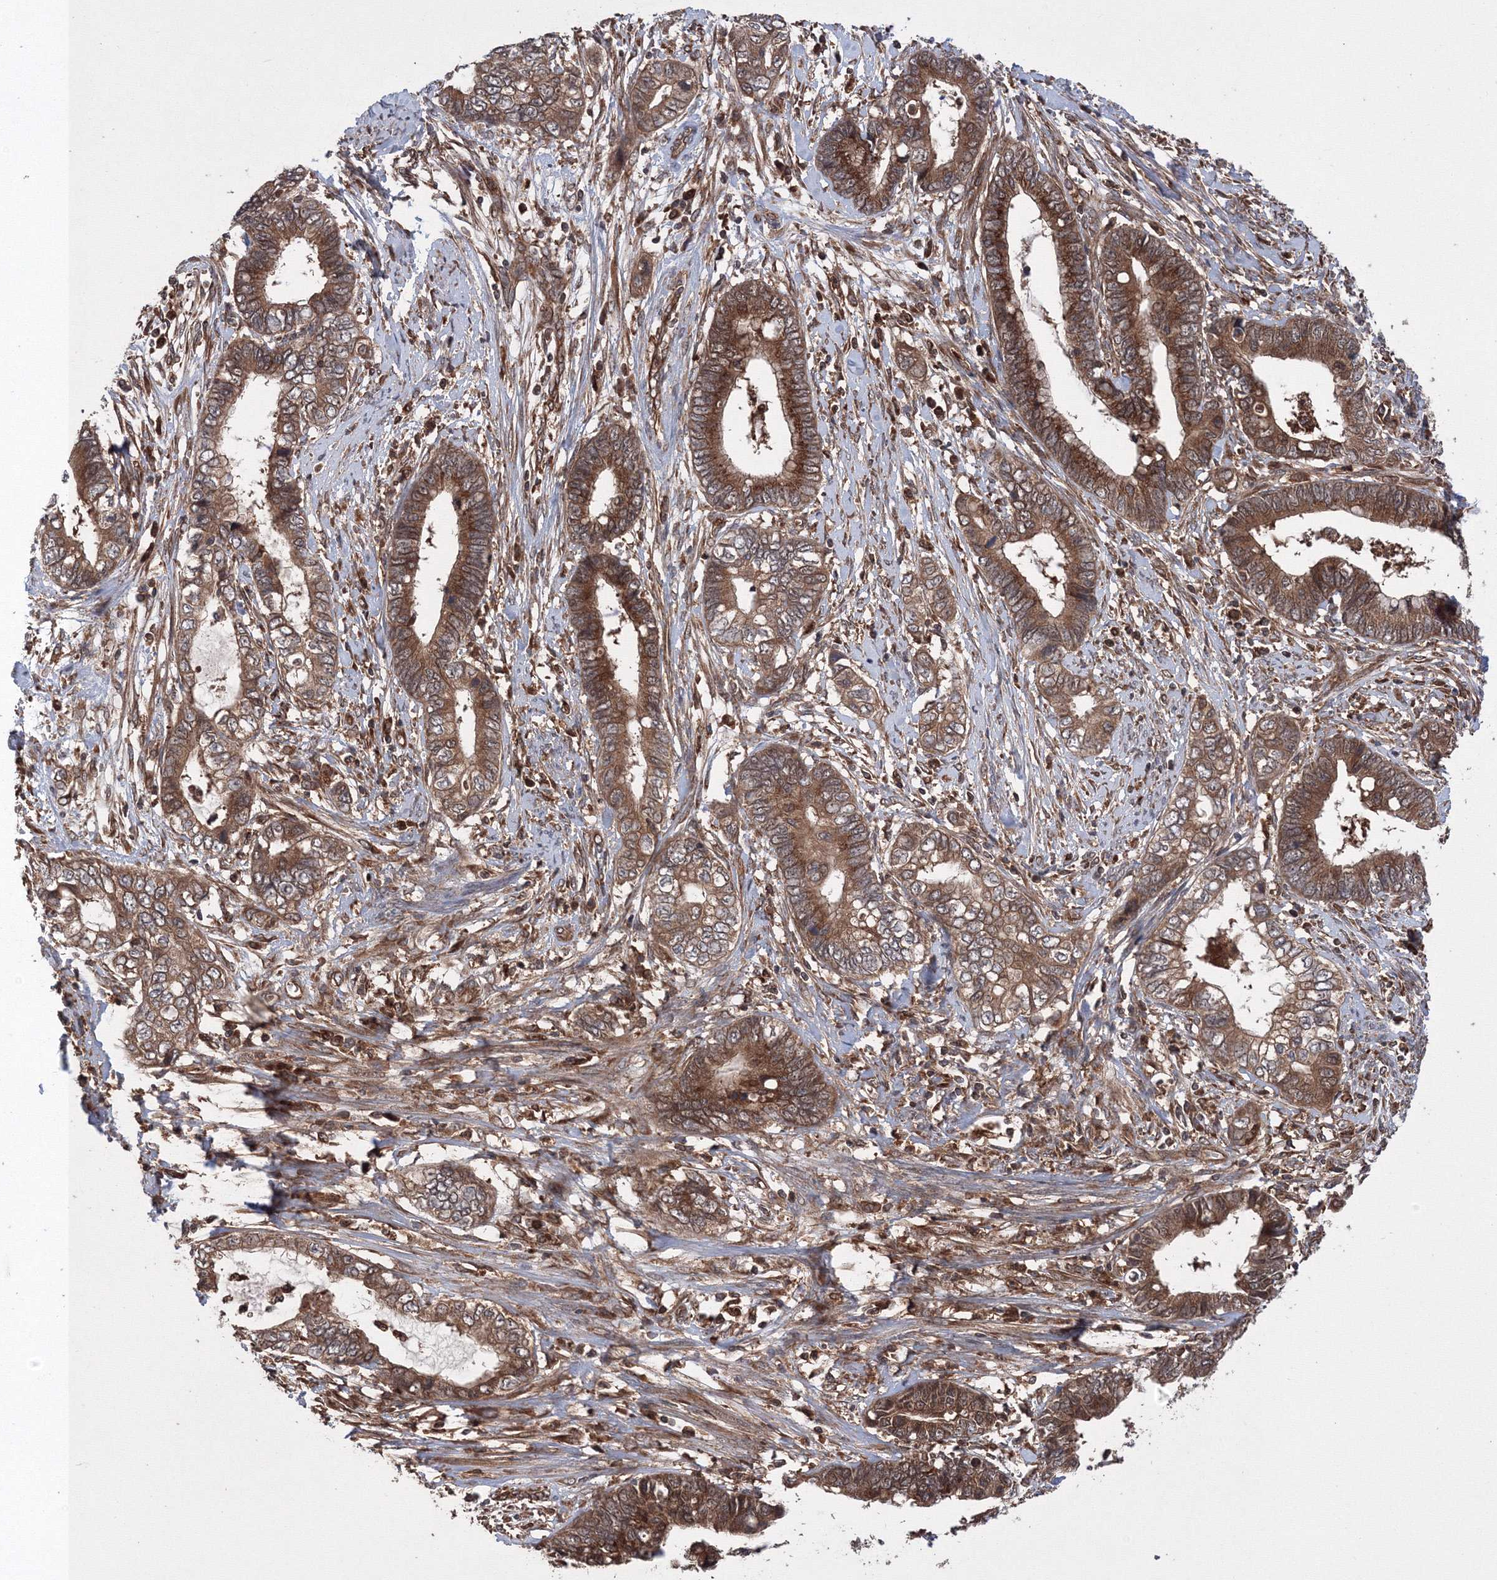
{"staining": {"intensity": "moderate", "quantity": ">75%", "location": "cytoplasmic/membranous"}, "tissue": "cervical cancer", "cell_type": "Tumor cells", "image_type": "cancer", "snomed": [{"axis": "morphology", "description": "Adenocarcinoma, NOS"}, {"axis": "topography", "description": "Cervix"}], "caption": "Protein expression analysis of cervical adenocarcinoma exhibits moderate cytoplasmic/membranous staining in about >75% of tumor cells. (DAB (3,3'-diaminobenzidine) IHC with brightfield microscopy, high magnification).", "gene": "ATG3", "patient": {"sex": "female", "age": 44}}